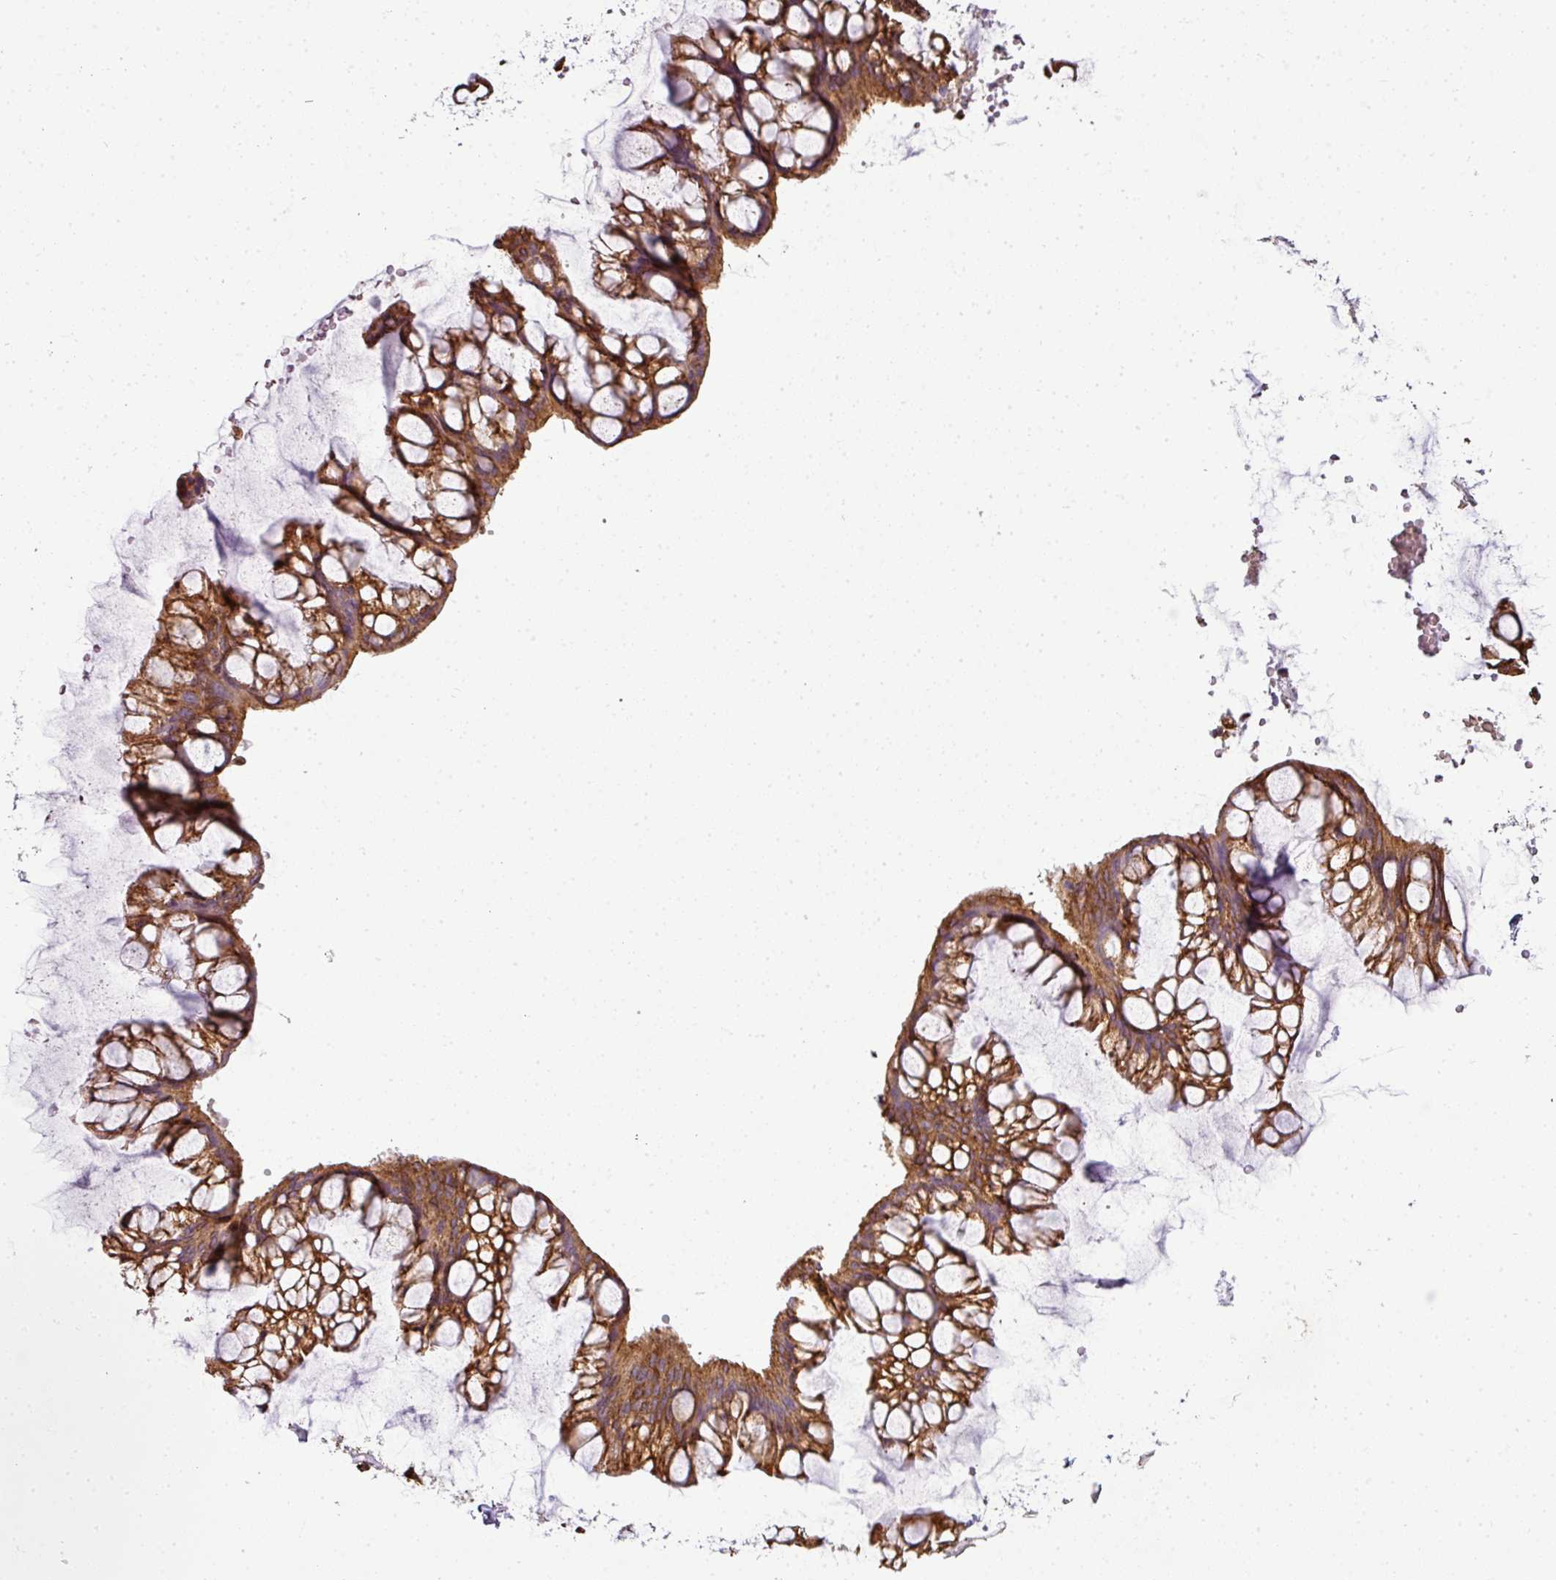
{"staining": {"intensity": "strong", "quantity": ">75%", "location": "cytoplasmic/membranous"}, "tissue": "ovarian cancer", "cell_type": "Tumor cells", "image_type": "cancer", "snomed": [{"axis": "morphology", "description": "Cystadenocarcinoma, mucinous, NOS"}, {"axis": "topography", "description": "Ovary"}], "caption": "Strong cytoplasmic/membranous protein expression is present in about >75% of tumor cells in ovarian cancer (mucinous cystadenocarcinoma).", "gene": "ANKRD18A", "patient": {"sex": "female", "age": 73}}